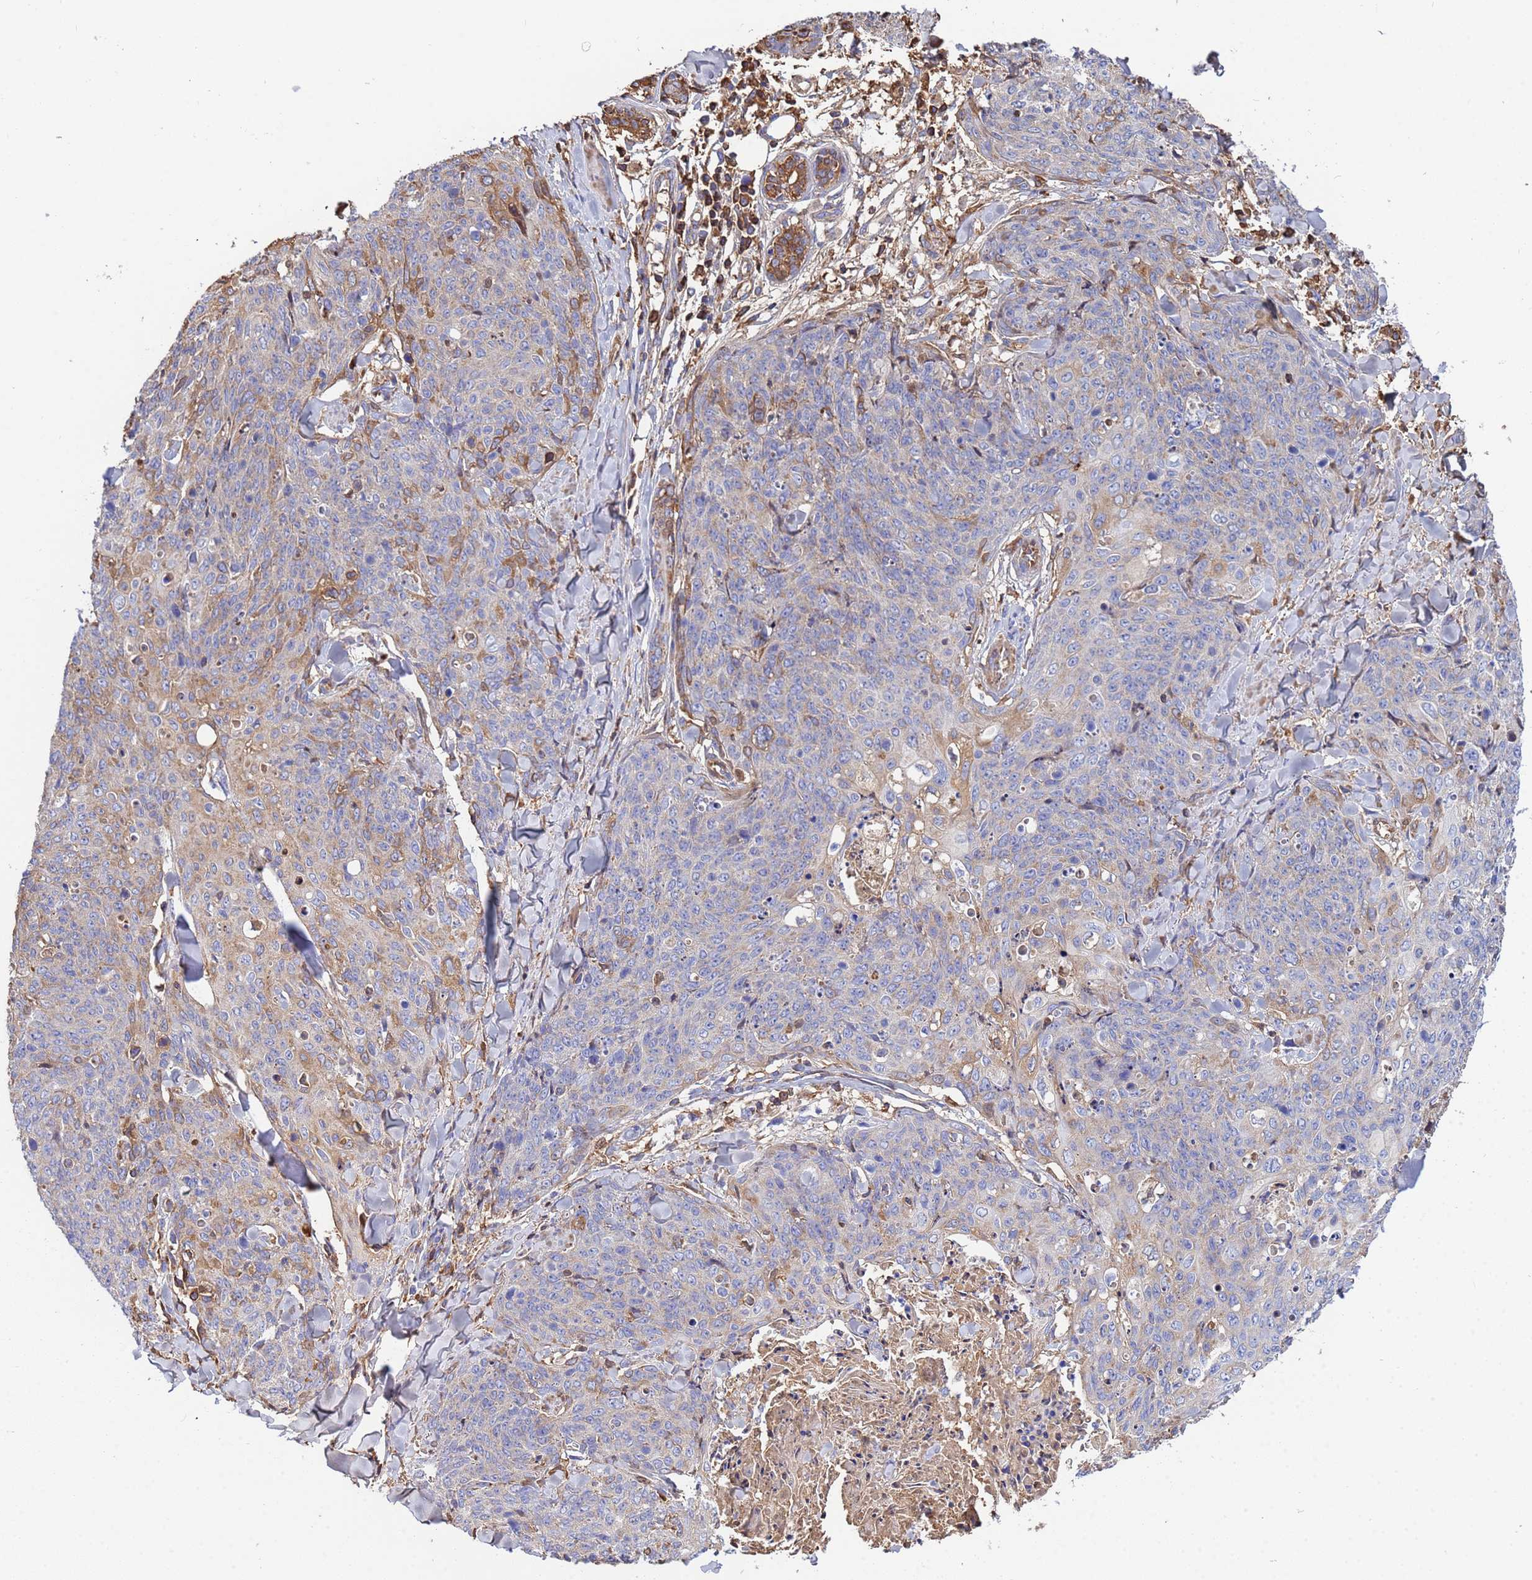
{"staining": {"intensity": "weak", "quantity": "<25%", "location": "cytoplasmic/membranous"}, "tissue": "skin cancer", "cell_type": "Tumor cells", "image_type": "cancer", "snomed": [{"axis": "morphology", "description": "Squamous cell carcinoma, NOS"}, {"axis": "topography", "description": "Skin"}, {"axis": "topography", "description": "Vulva"}], "caption": "The photomicrograph exhibits no staining of tumor cells in squamous cell carcinoma (skin).", "gene": "GLUD1", "patient": {"sex": "female", "age": 85}}